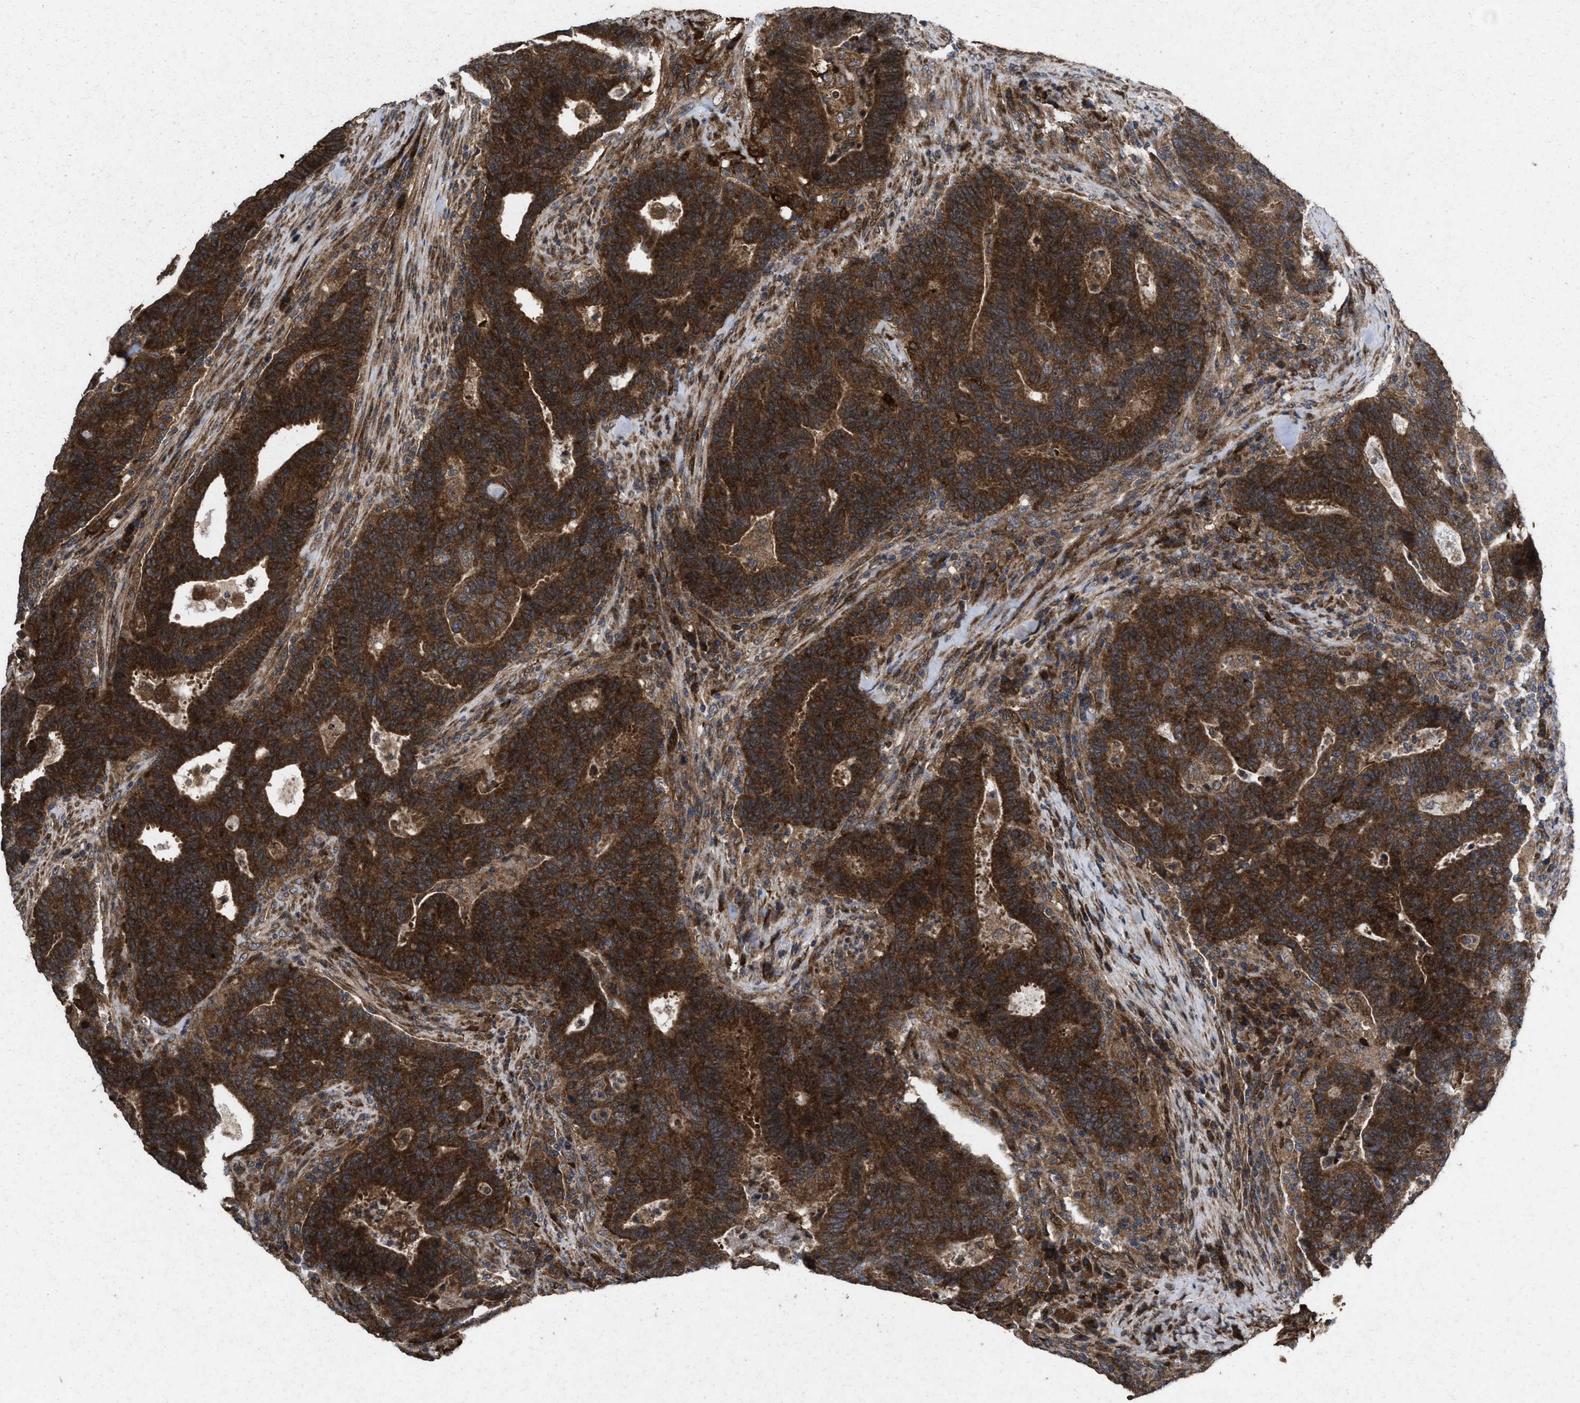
{"staining": {"intensity": "strong", "quantity": ">75%", "location": "cytoplasmic/membranous"}, "tissue": "colorectal cancer", "cell_type": "Tumor cells", "image_type": "cancer", "snomed": [{"axis": "morphology", "description": "Adenocarcinoma, NOS"}, {"axis": "topography", "description": "Colon"}], "caption": "There is high levels of strong cytoplasmic/membranous staining in tumor cells of adenocarcinoma (colorectal), as demonstrated by immunohistochemical staining (brown color).", "gene": "MSI2", "patient": {"sex": "female", "age": 75}}